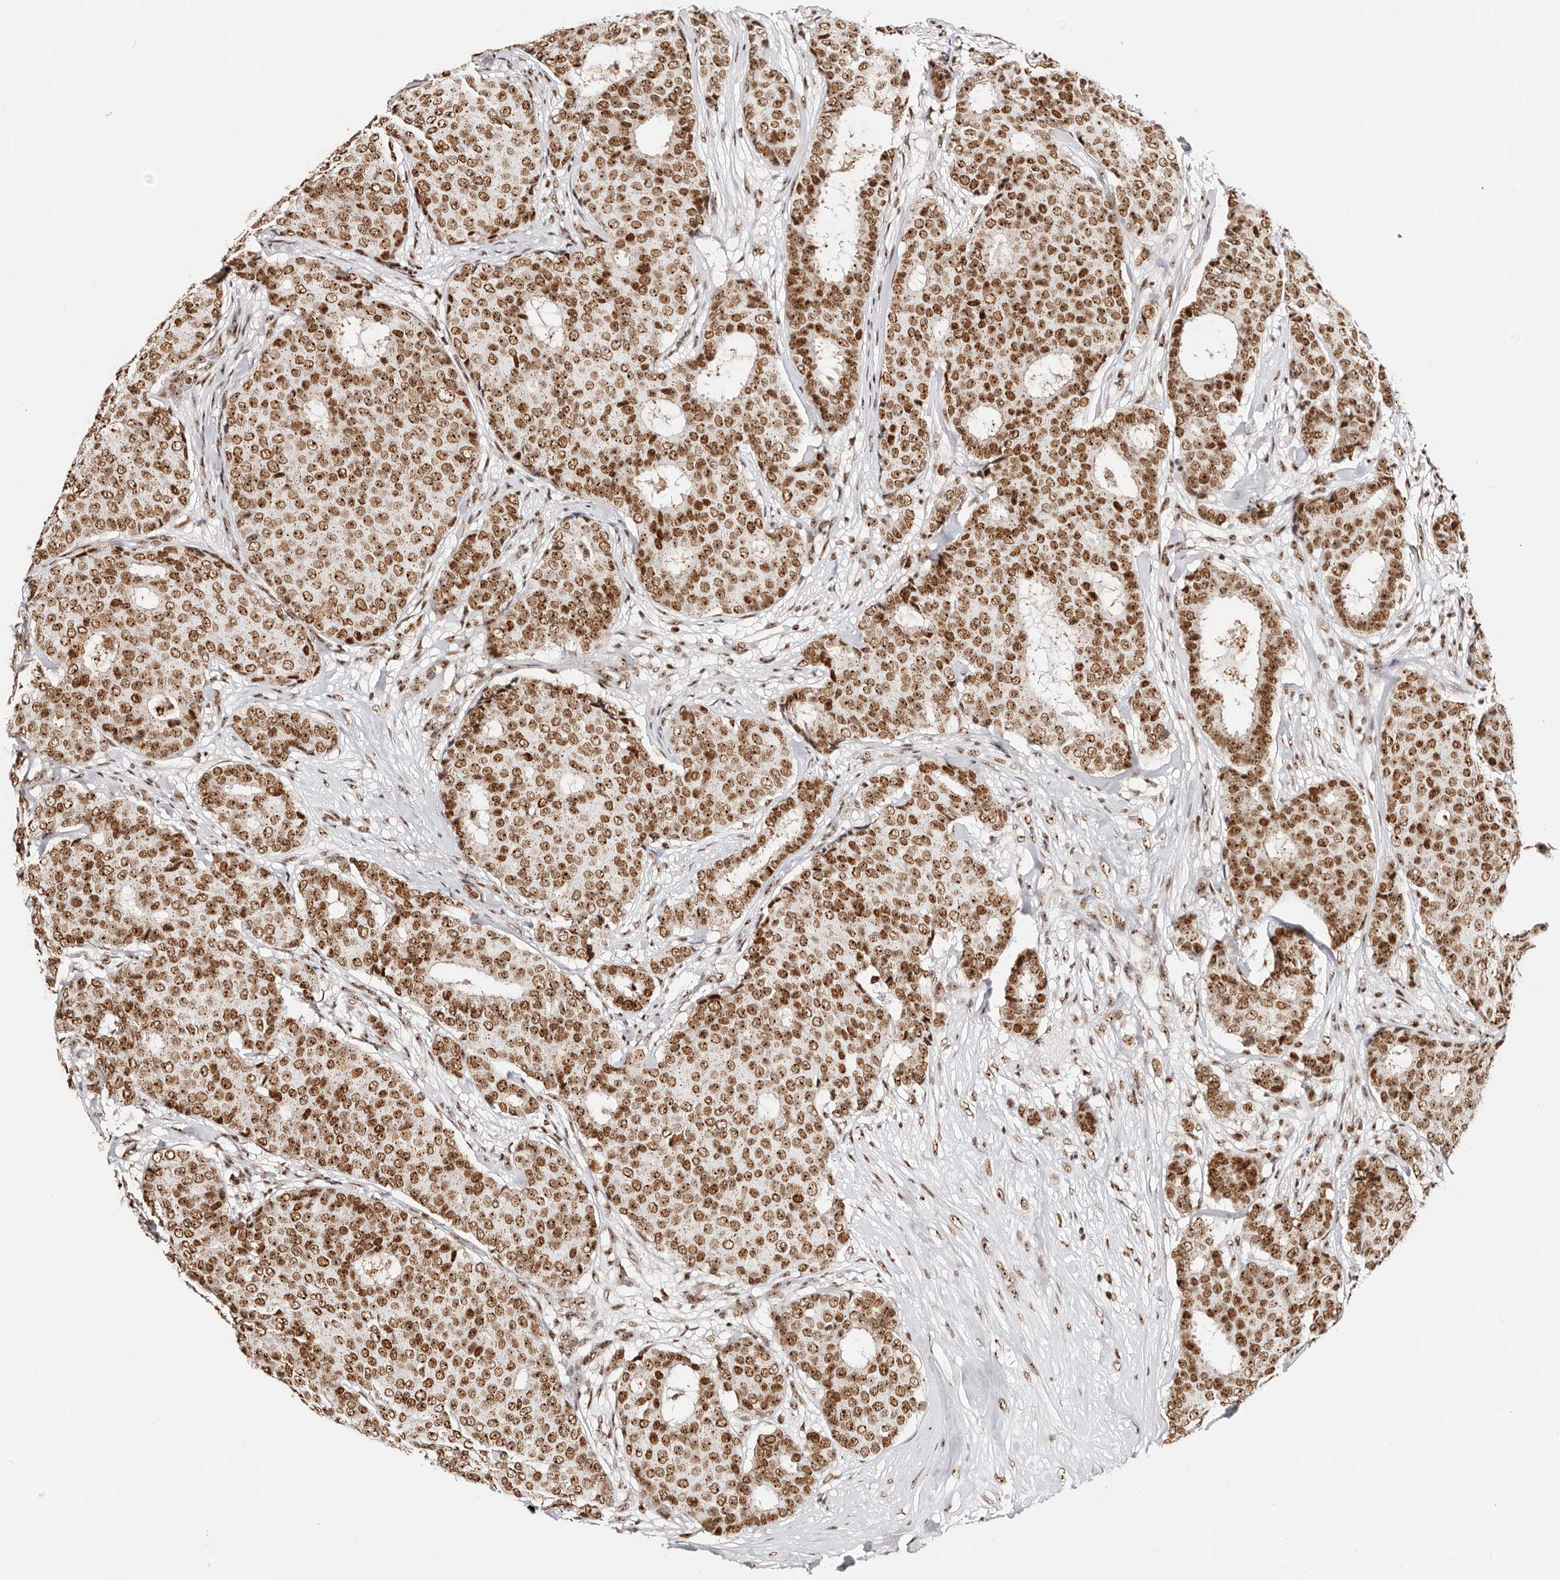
{"staining": {"intensity": "strong", "quantity": ">75%", "location": "nuclear"}, "tissue": "breast cancer", "cell_type": "Tumor cells", "image_type": "cancer", "snomed": [{"axis": "morphology", "description": "Duct carcinoma"}, {"axis": "topography", "description": "Breast"}], "caption": "Strong nuclear expression is present in approximately >75% of tumor cells in breast cancer (intraductal carcinoma).", "gene": "IQGAP3", "patient": {"sex": "female", "age": 75}}